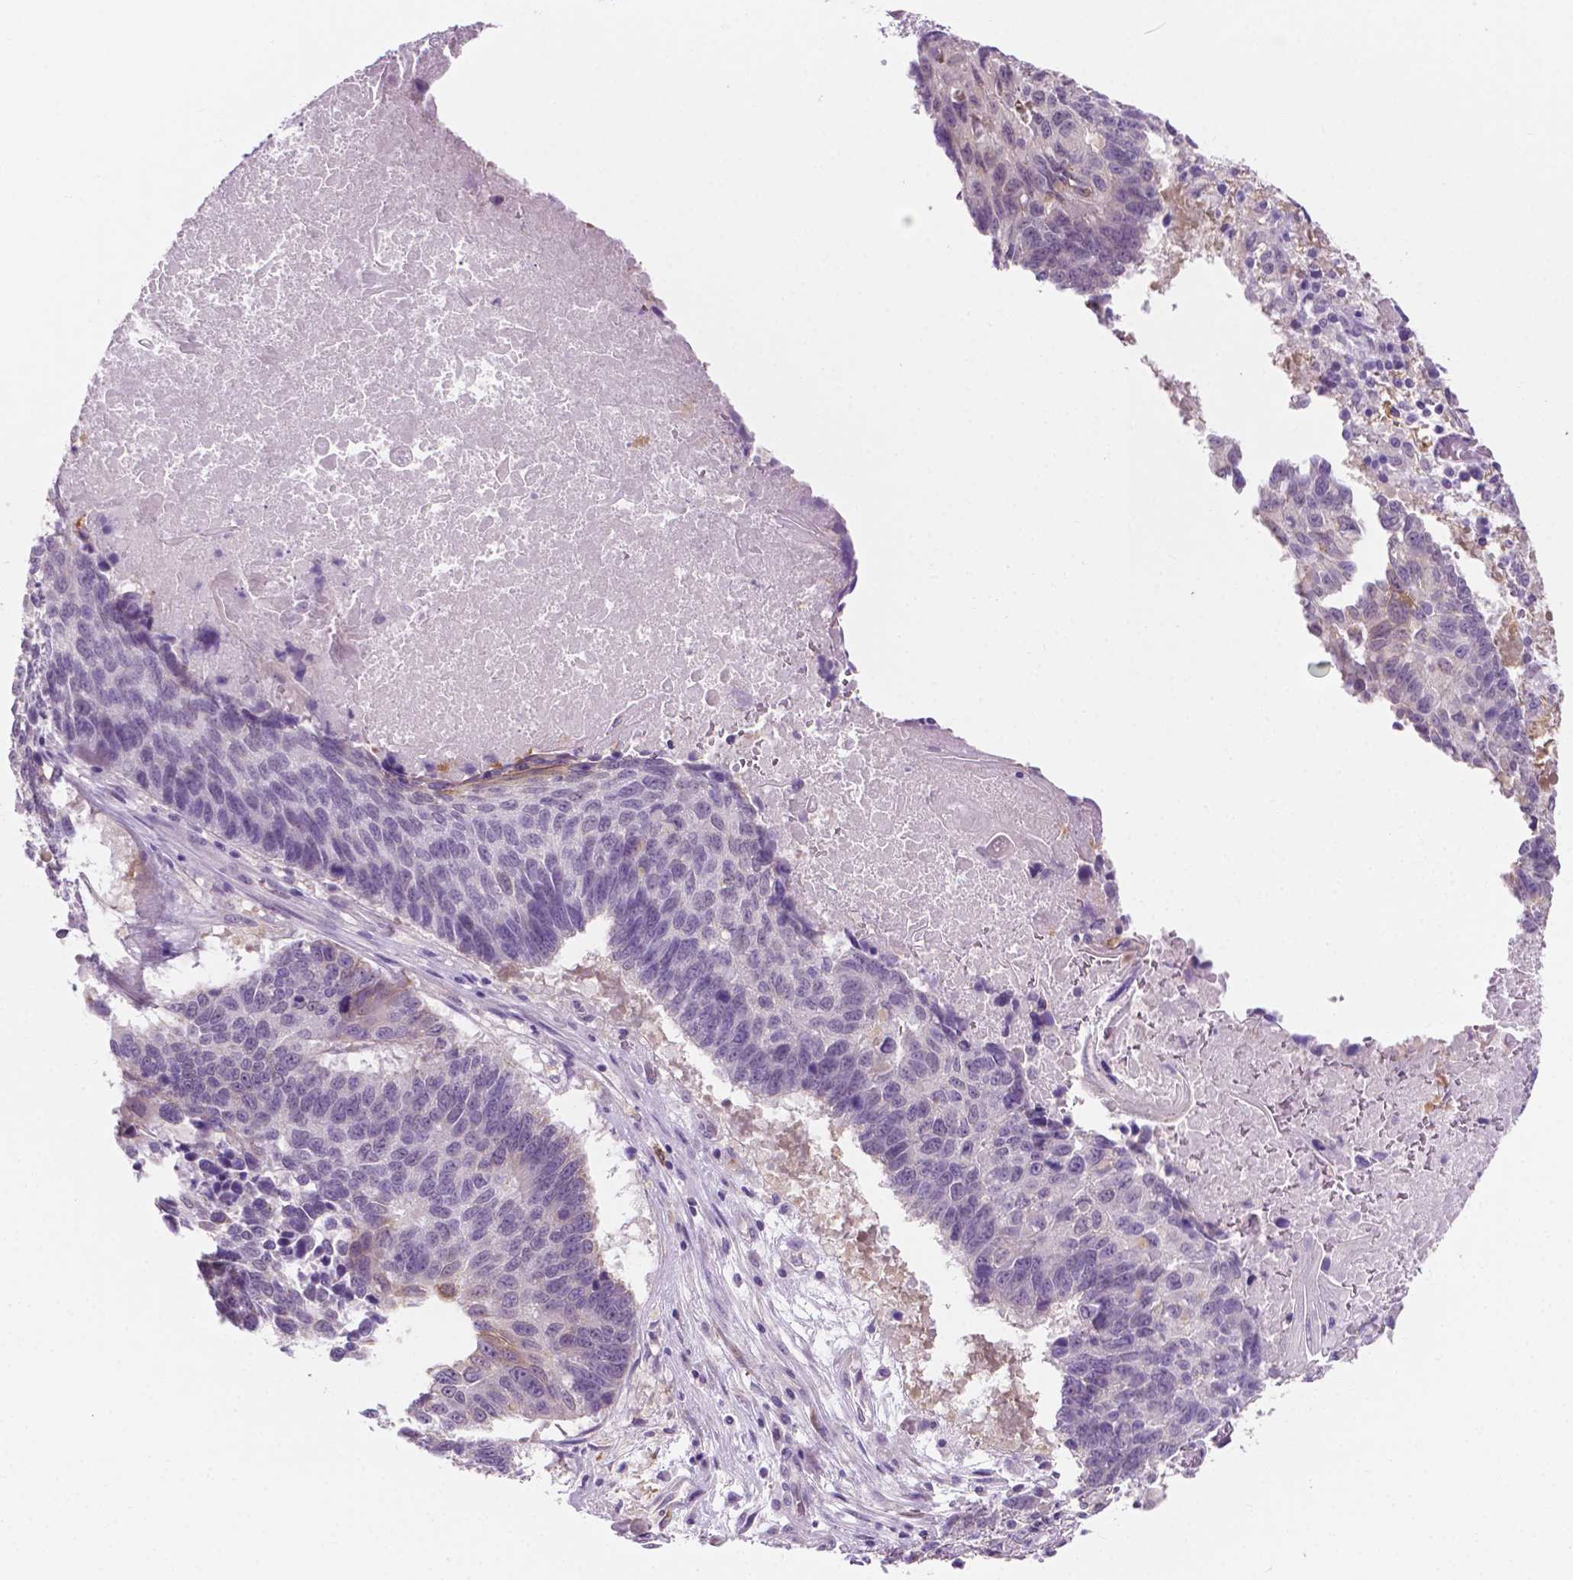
{"staining": {"intensity": "negative", "quantity": "none", "location": "none"}, "tissue": "lung cancer", "cell_type": "Tumor cells", "image_type": "cancer", "snomed": [{"axis": "morphology", "description": "Squamous cell carcinoma, NOS"}, {"axis": "topography", "description": "Lung"}], "caption": "Immunohistochemistry histopathology image of neoplastic tissue: squamous cell carcinoma (lung) stained with DAB (3,3'-diaminobenzidine) exhibits no significant protein positivity in tumor cells.", "gene": "EPPK1", "patient": {"sex": "male", "age": 73}}